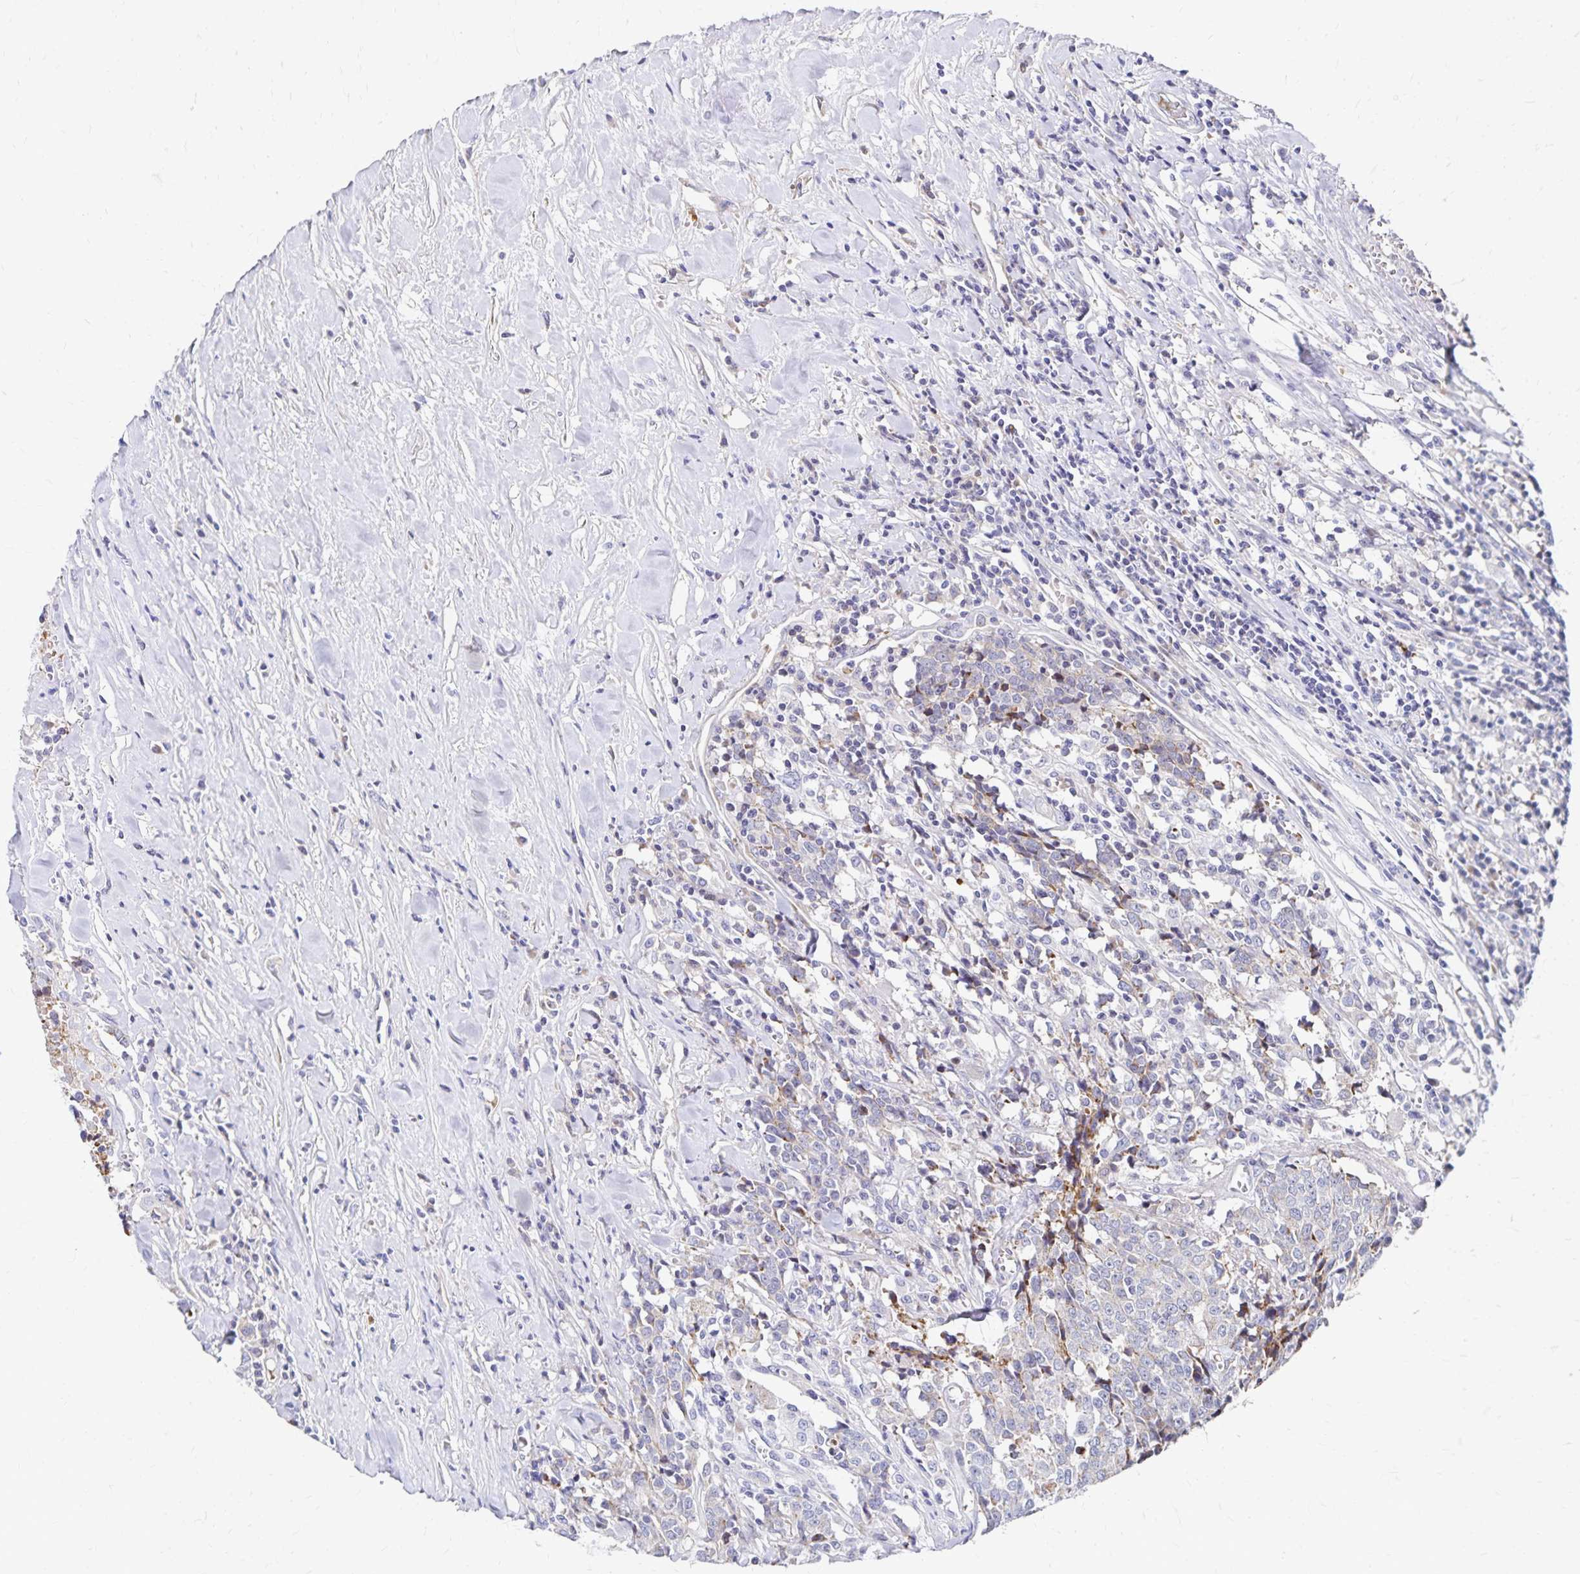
{"staining": {"intensity": "negative", "quantity": "none", "location": "none"}, "tissue": "prostate cancer", "cell_type": "Tumor cells", "image_type": "cancer", "snomed": [{"axis": "morphology", "description": "Adenocarcinoma, High grade"}, {"axis": "topography", "description": "Prostate and seminal vesicle, NOS"}], "caption": "This is an immunohistochemistry histopathology image of prostate high-grade adenocarcinoma. There is no staining in tumor cells.", "gene": "NECAP1", "patient": {"sex": "male", "age": 60}}